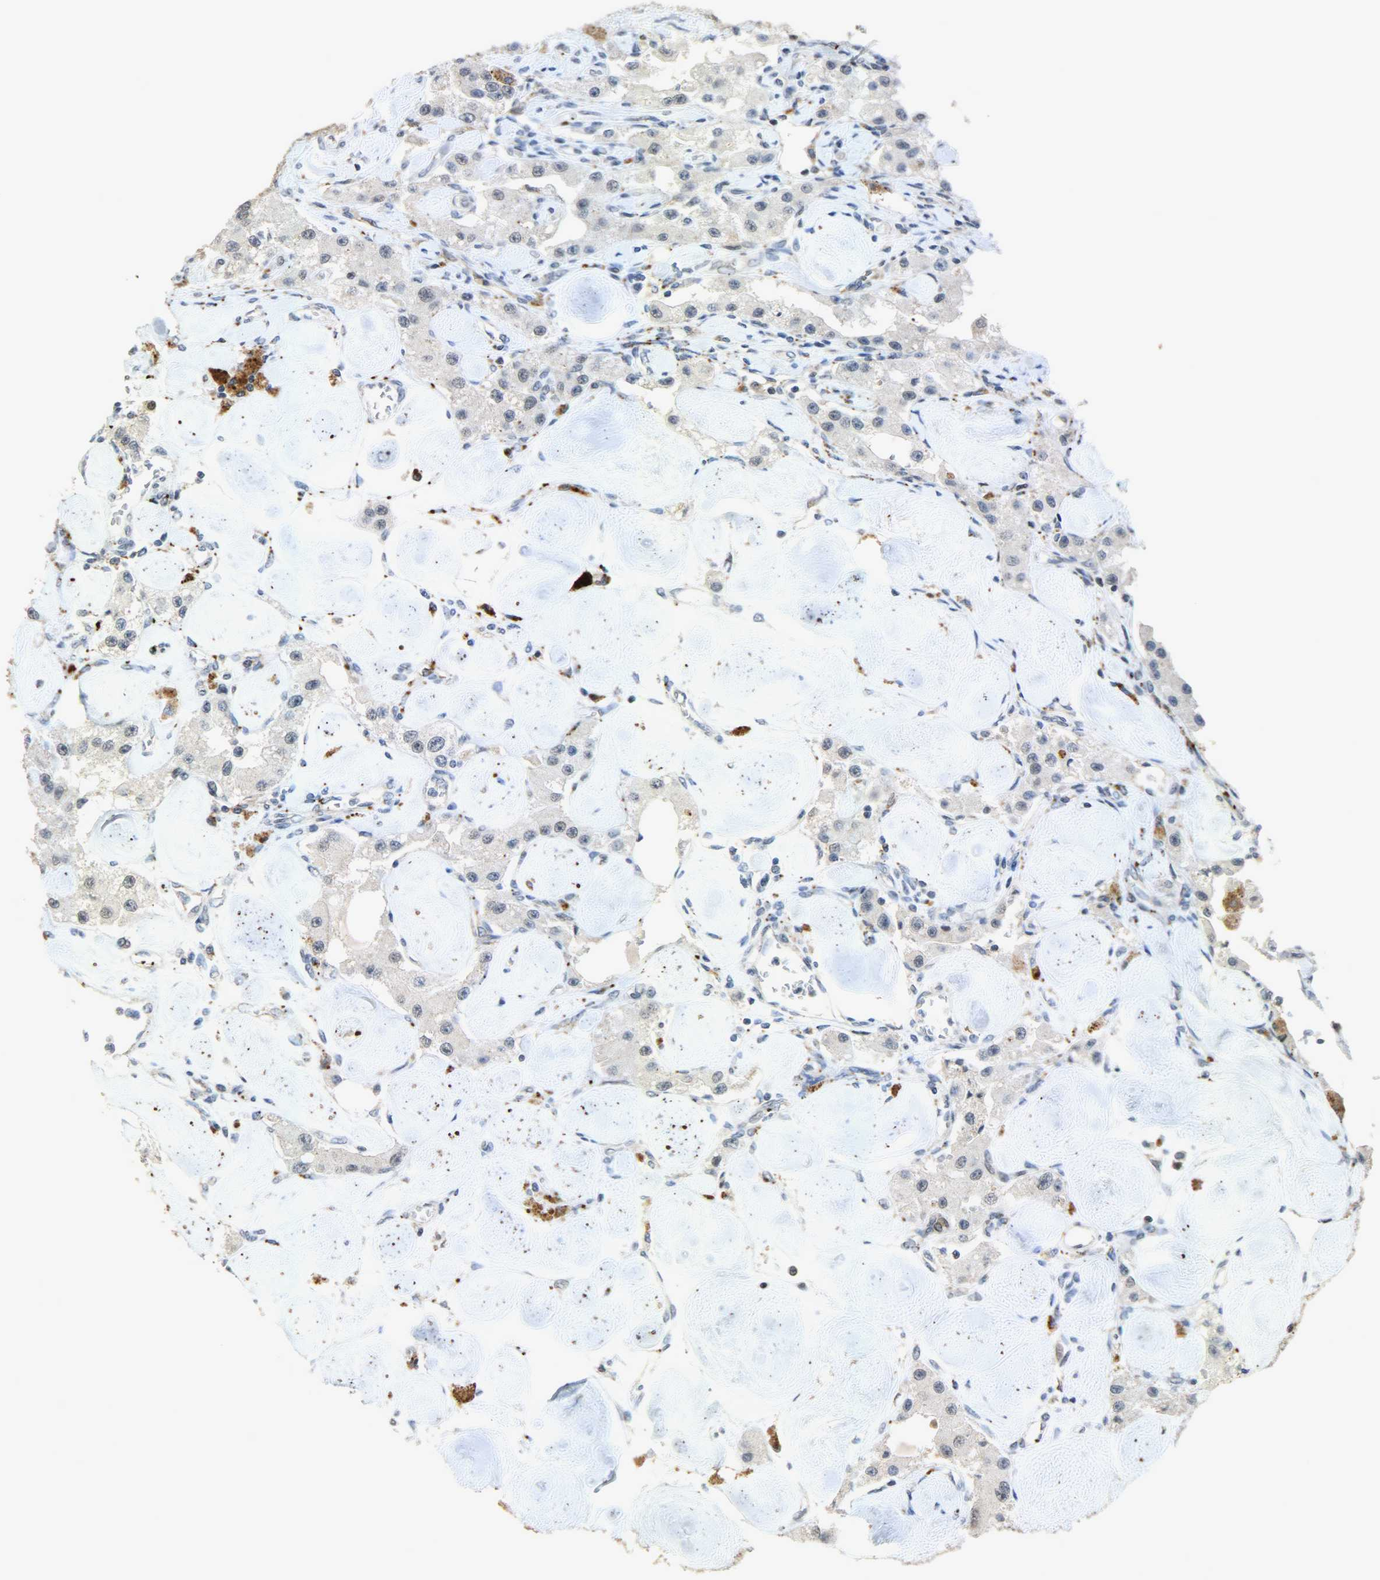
{"staining": {"intensity": "negative", "quantity": "none", "location": "none"}, "tissue": "carcinoid", "cell_type": "Tumor cells", "image_type": "cancer", "snomed": [{"axis": "morphology", "description": "Carcinoid, malignant, NOS"}, {"axis": "topography", "description": "Pancreas"}], "caption": "High power microscopy histopathology image of an immunohistochemistry histopathology image of carcinoid (malignant), revealing no significant staining in tumor cells.", "gene": "GIT2", "patient": {"sex": "male", "age": 41}}